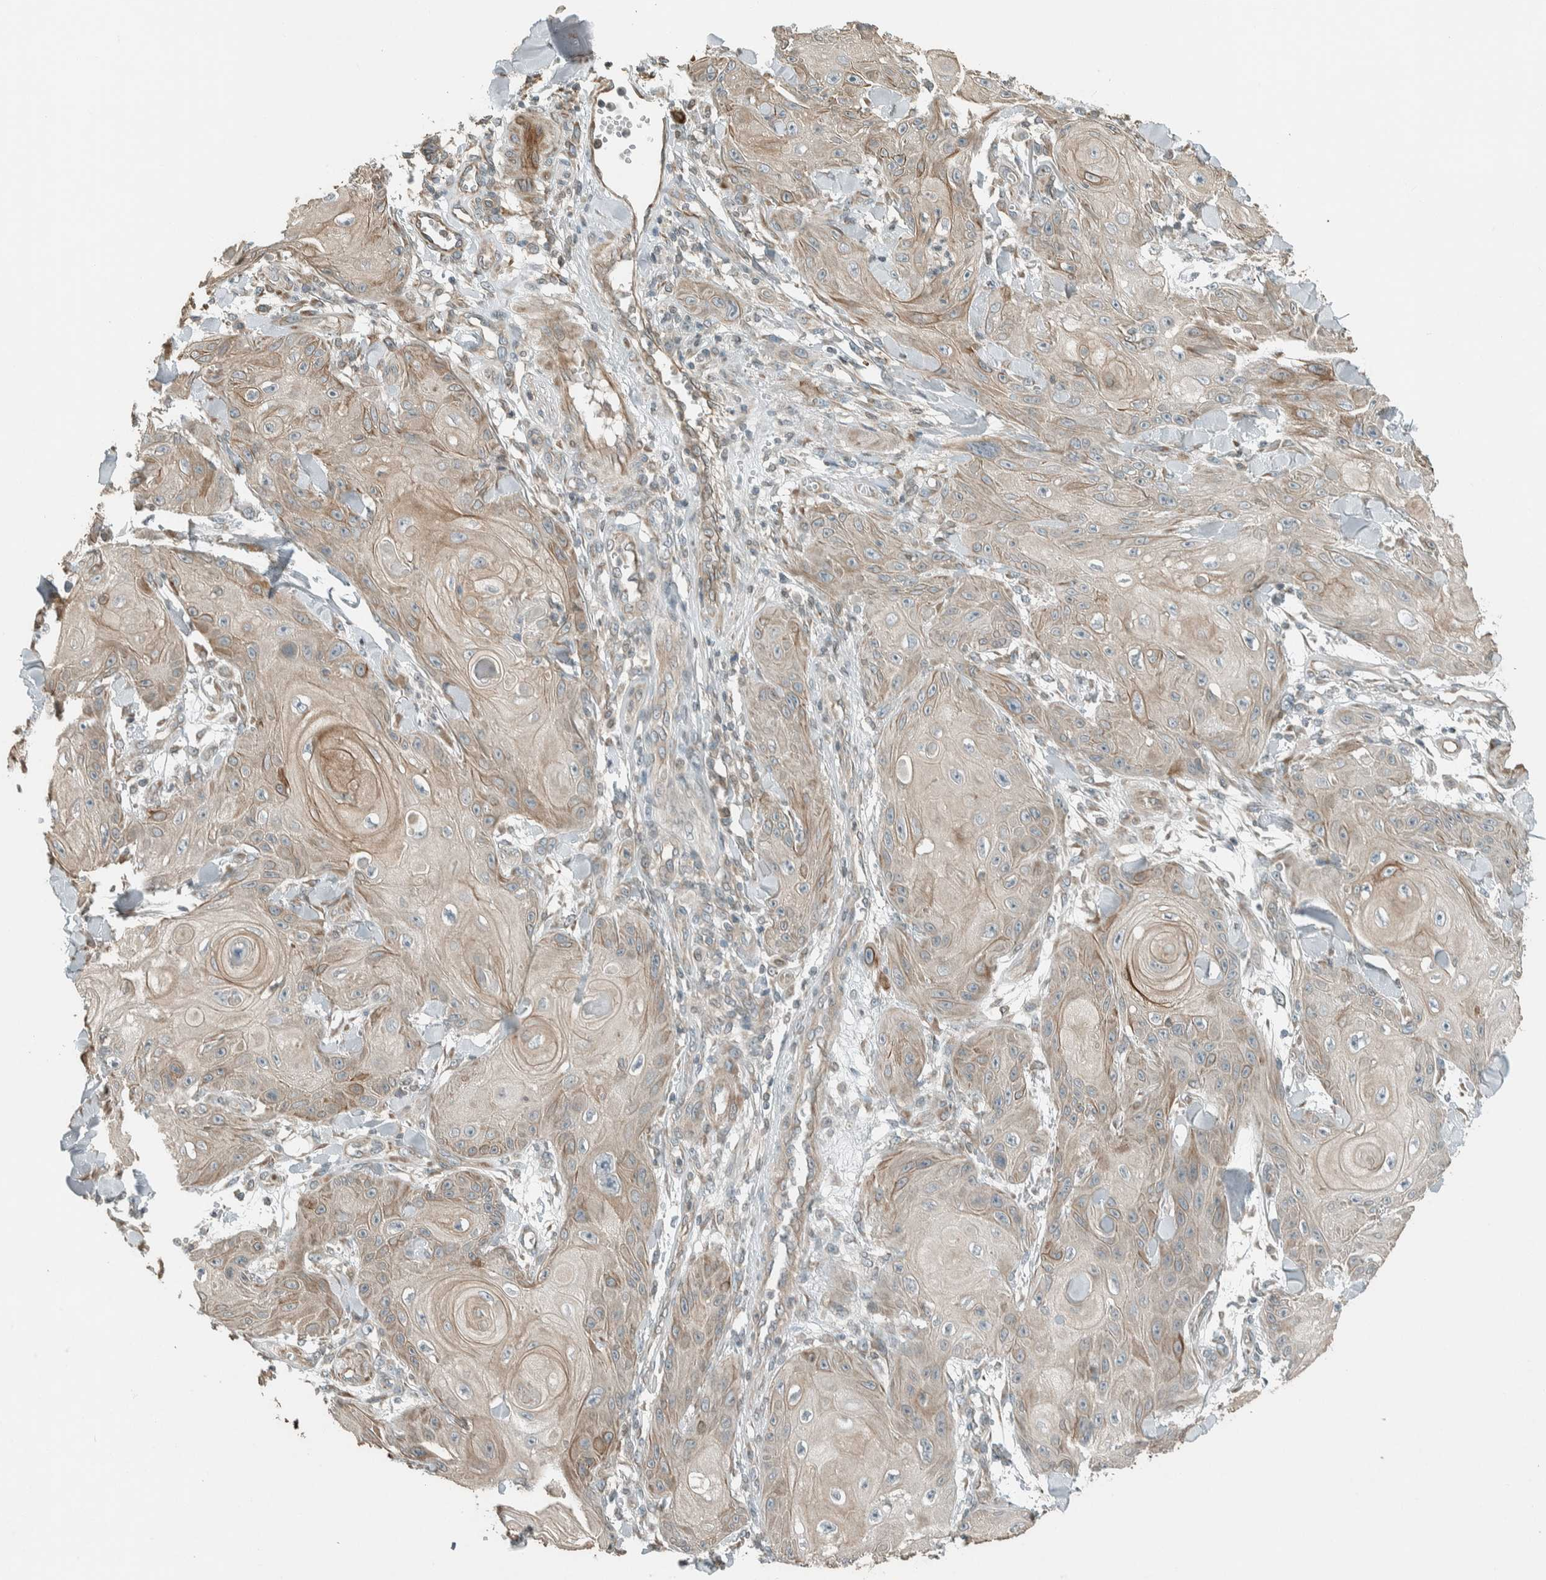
{"staining": {"intensity": "weak", "quantity": "25%-75%", "location": "cytoplasmic/membranous"}, "tissue": "skin cancer", "cell_type": "Tumor cells", "image_type": "cancer", "snomed": [{"axis": "morphology", "description": "Squamous cell carcinoma, NOS"}, {"axis": "topography", "description": "Skin"}], "caption": "Protein staining exhibits weak cytoplasmic/membranous expression in about 25%-75% of tumor cells in skin cancer.", "gene": "SEL1L", "patient": {"sex": "male", "age": 74}}